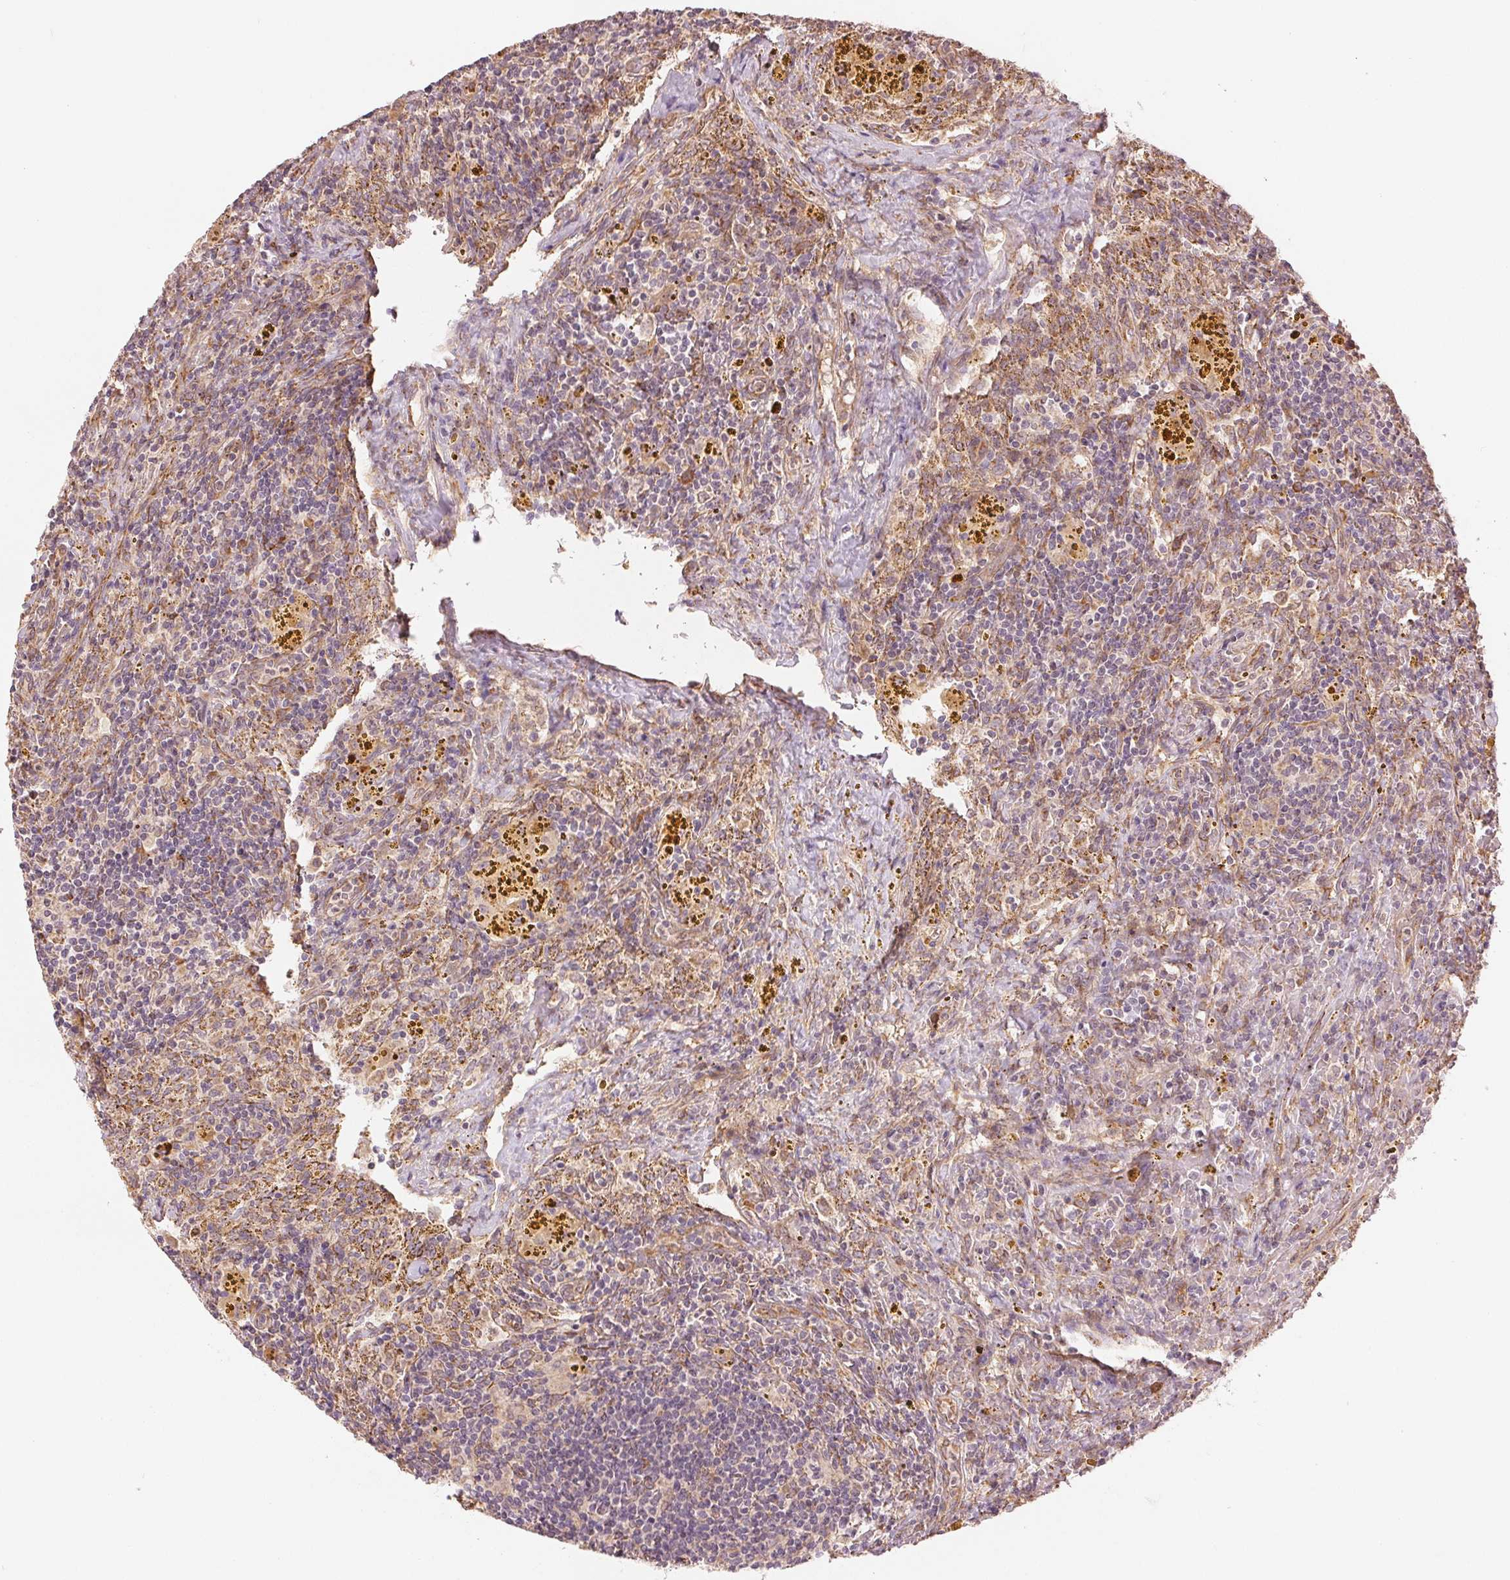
{"staining": {"intensity": "negative", "quantity": "none", "location": "none"}, "tissue": "lymphoma", "cell_type": "Tumor cells", "image_type": "cancer", "snomed": [{"axis": "morphology", "description": "Malignant lymphoma, non-Hodgkin's type, Low grade"}, {"axis": "topography", "description": "Spleen"}], "caption": "Histopathology image shows no significant protein positivity in tumor cells of malignant lymphoma, non-Hodgkin's type (low-grade).", "gene": "SLC20A1", "patient": {"sex": "female", "age": 70}}